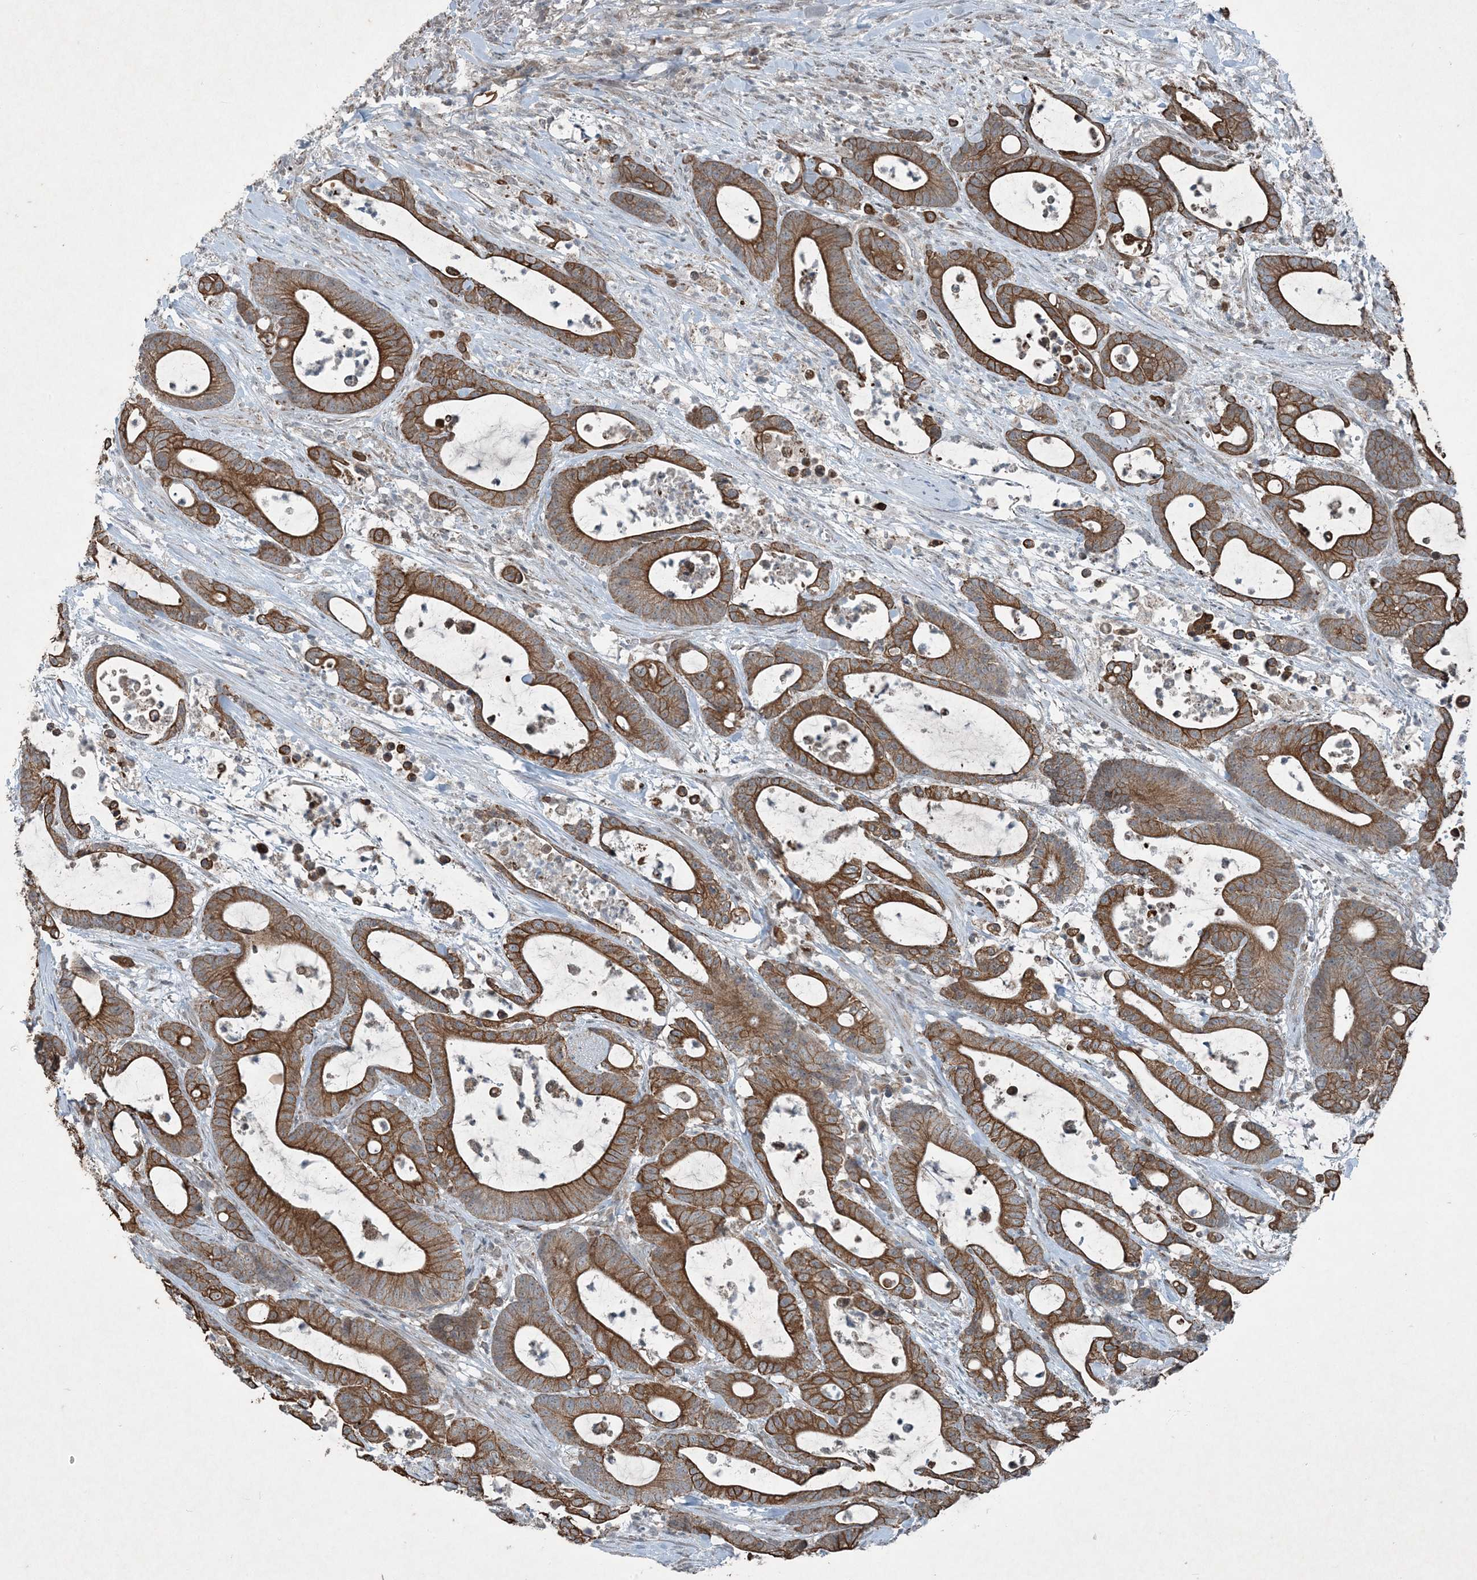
{"staining": {"intensity": "strong", "quantity": ">75%", "location": "cytoplasmic/membranous"}, "tissue": "colorectal cancer", "cell_type": "Tumor cells", "image_type": "cancer", "snomed": [{"axis": "morphology", "description": "Adenocarcinoma, NOS"}, {"axis": "topography", "description": "Colon"}], "caption": "Immunohistochemistry (IHC) (DAB (3,3'-diaminobenzidine)) staining of human adenocarcinoma (colorectal) shows strong cytoplasmic/membranous protein expression in approximately >75% of tumor cells.", "gene": "PC", "patient": {"sex": "female", "age": 84}}